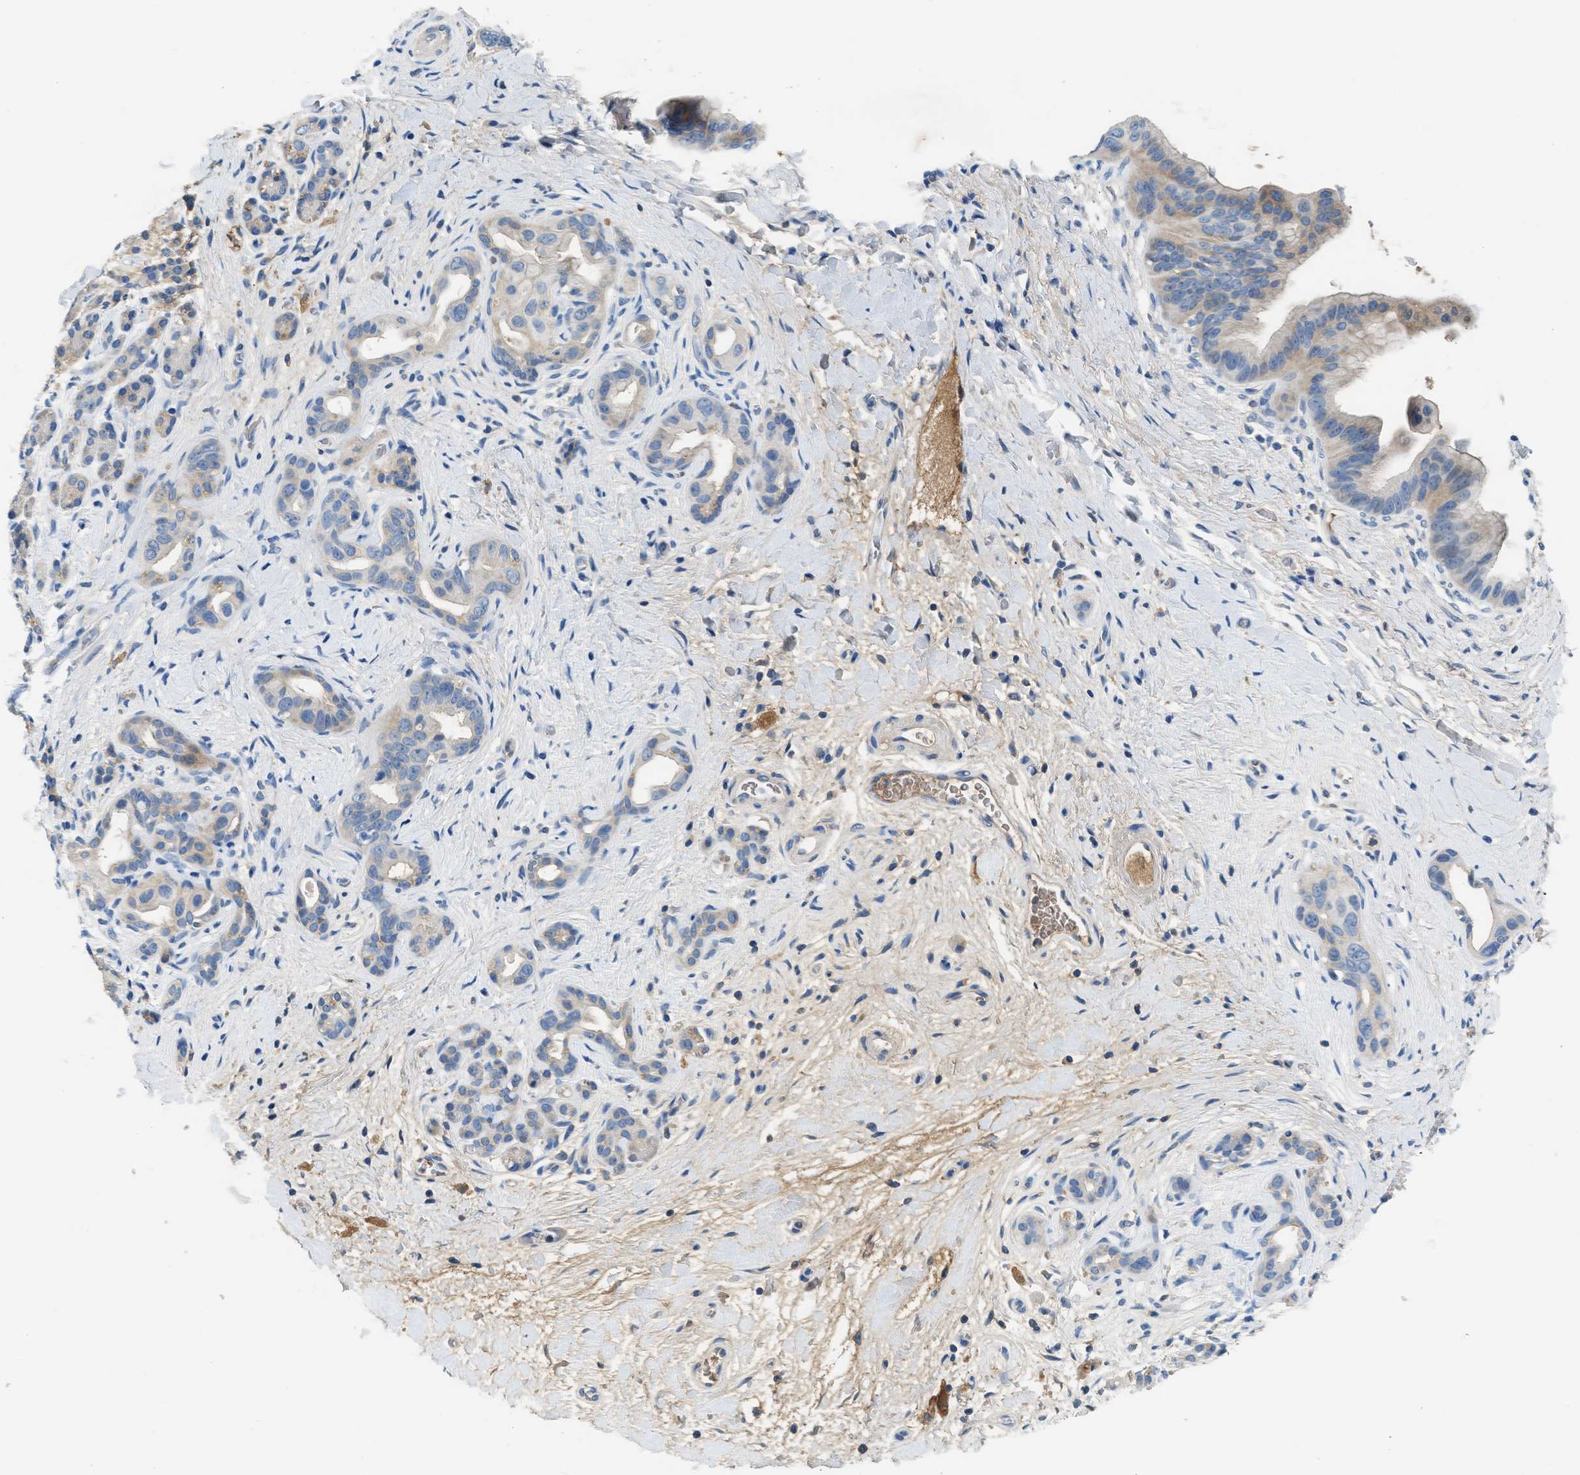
{"staining": {"intensity": "weak", "quantity": ">75%", "location": "cytoplasmic/membranous"}, "tissue": "pancreatic cancer", "cell_type": "Tumor cells", "image_type": "cancer", "snomed": [{"axis": "morphology", "description": "Adenocarcinoma, NOS"}, {"axis": "topography", "description": "Pancreas"}], "caption": "Adenocarcinoma (pancreatic) stained with a protein marker shows weak staining in tumor cells.", "gene": "RWDD2B", "patient": {"sex": "male", "age": 55}}